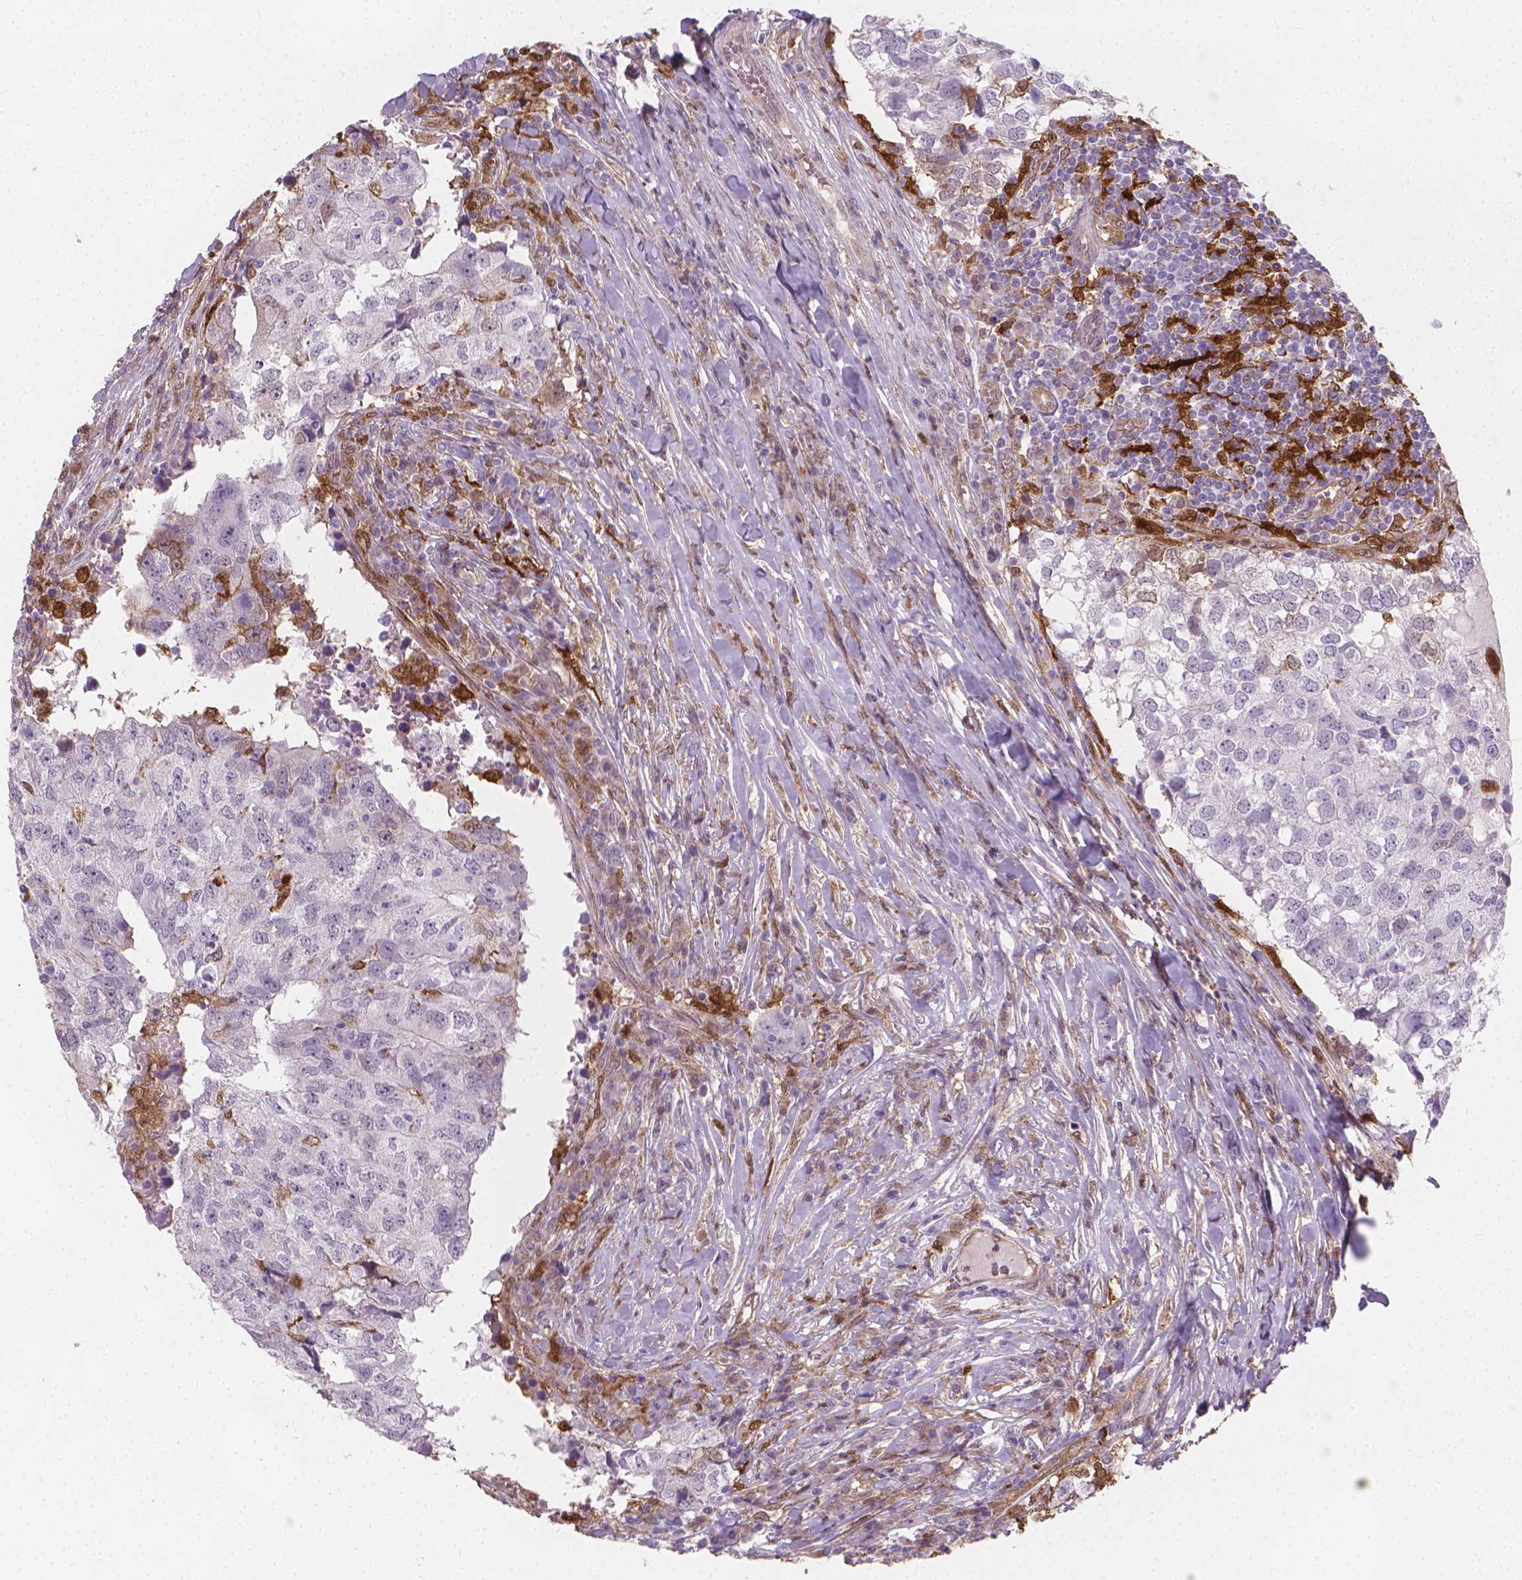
{"staining": {"intensity": "negative", "quantity": "none", "location": "none"}, "tissue": "breast cancer", "cell_type": "Tumor cells", "image_type": "cancer", "snomed": [{"axis": "morphology", "description": "Duct carcinoma"}, {"axis": "topography", "description": "Breast"}], "caption": "Human breast cancer (intraductal carcinoma) stained for a protein using immunohistochemistry reveals no staining in tumor cells.", "gene": "TNFAIP2", "patient": {"sex": "female", "age": 30}}